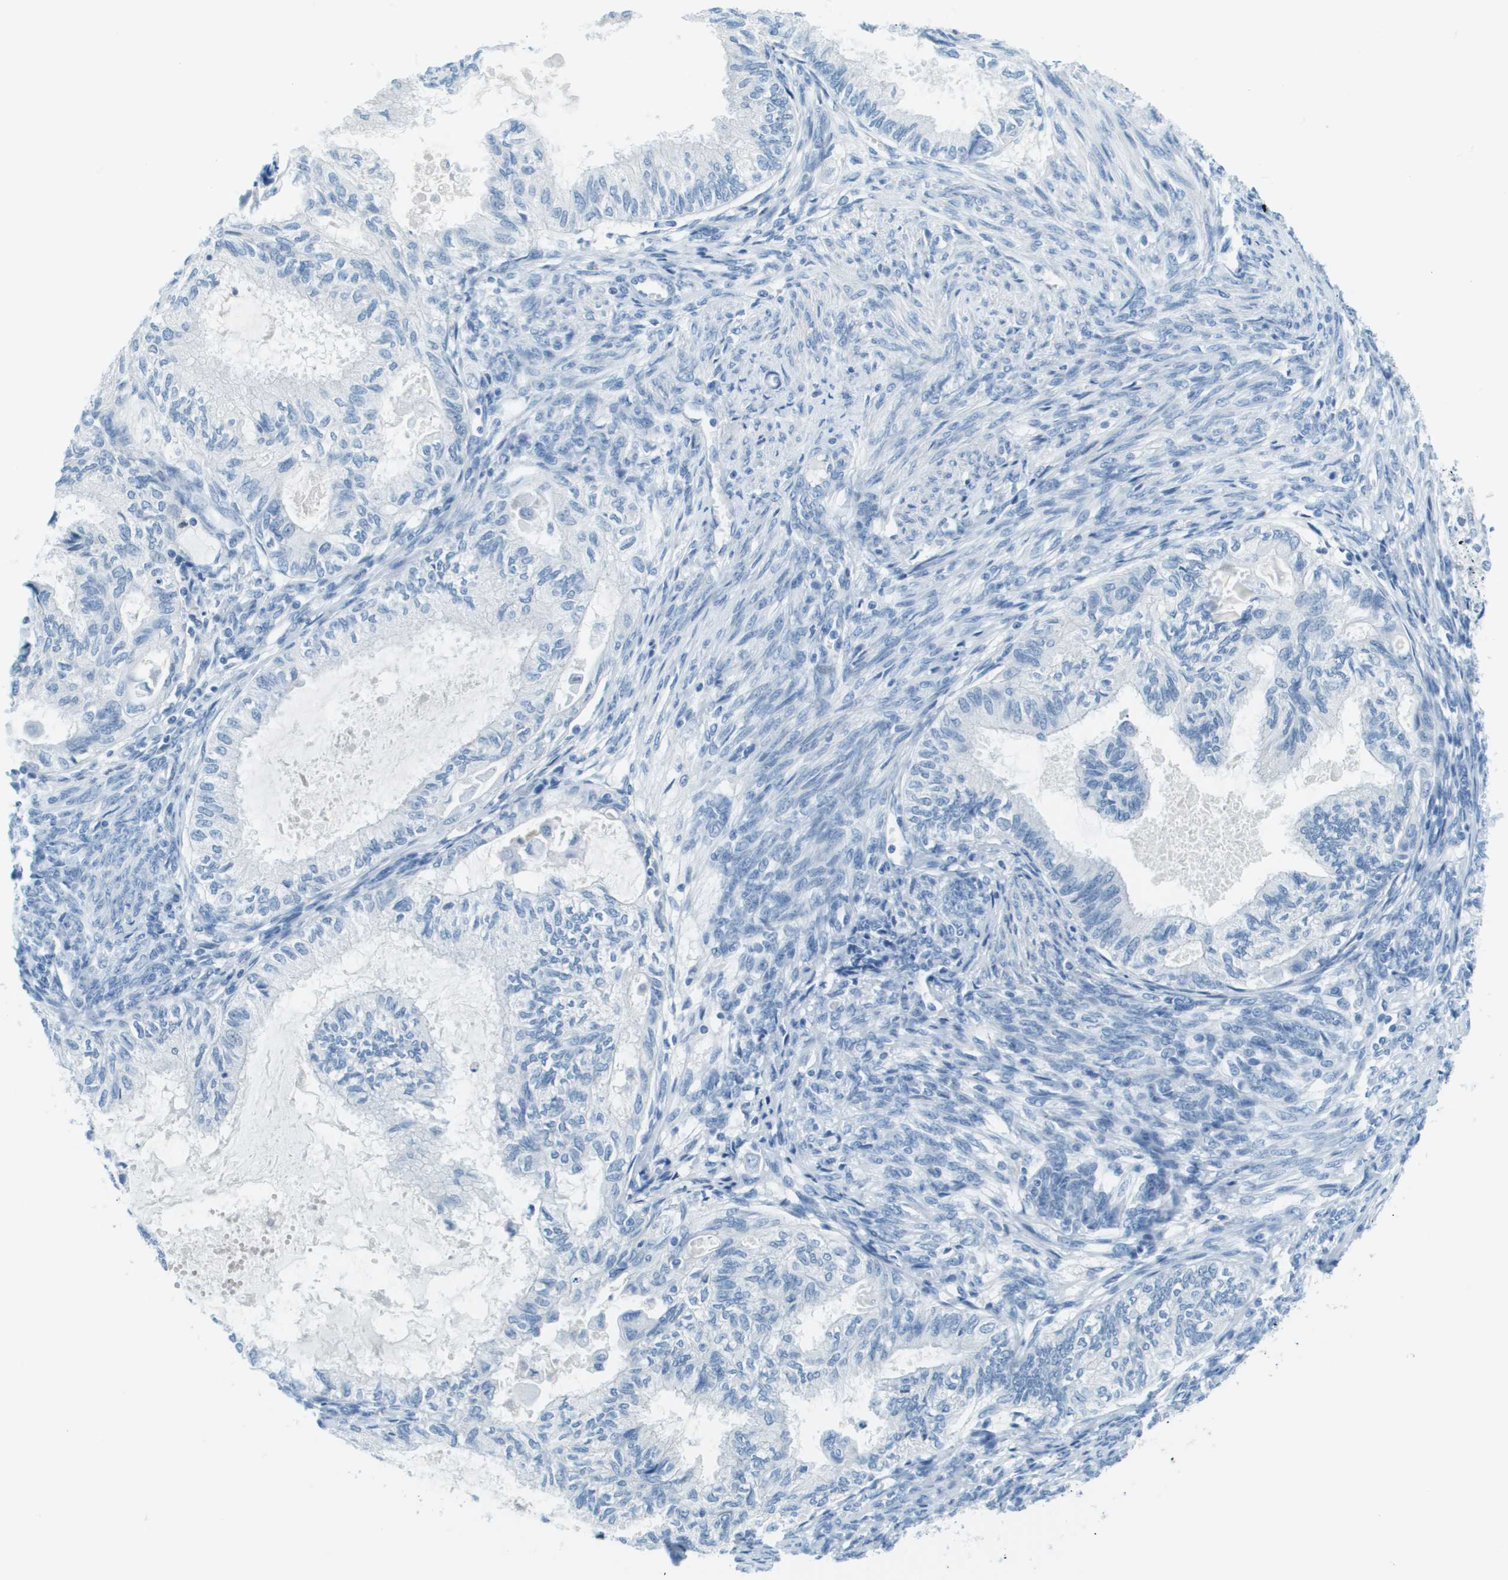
{"staining": {"intensity": "negative", "quantity": "none", "location": "none"}, "tissue": "cervical cancer", "cell_type": "Tumor cells", "image_type": "cancer", "snomed": [{"axis": "morphology", "description": "Normal tissue, NOS"}, {"axis": "morphology", "description": "Adenocarcinoma, NOS"}, {"axis": "topography", "description": "Cervix"}, {"axis": "topography", "description": "Endometrium"}], "caption": "Image shows no protein staining in tumor cells of cervical cancer tissue. (Stains: DAB (3,3'-diaminobenzidine) immunohistochemistry with hematoxylin counter stain, Microscopy: brightfield microscopy at high magnification).", "gene": "CDHR2", "patient": {"sex": "female", "age": 86}}